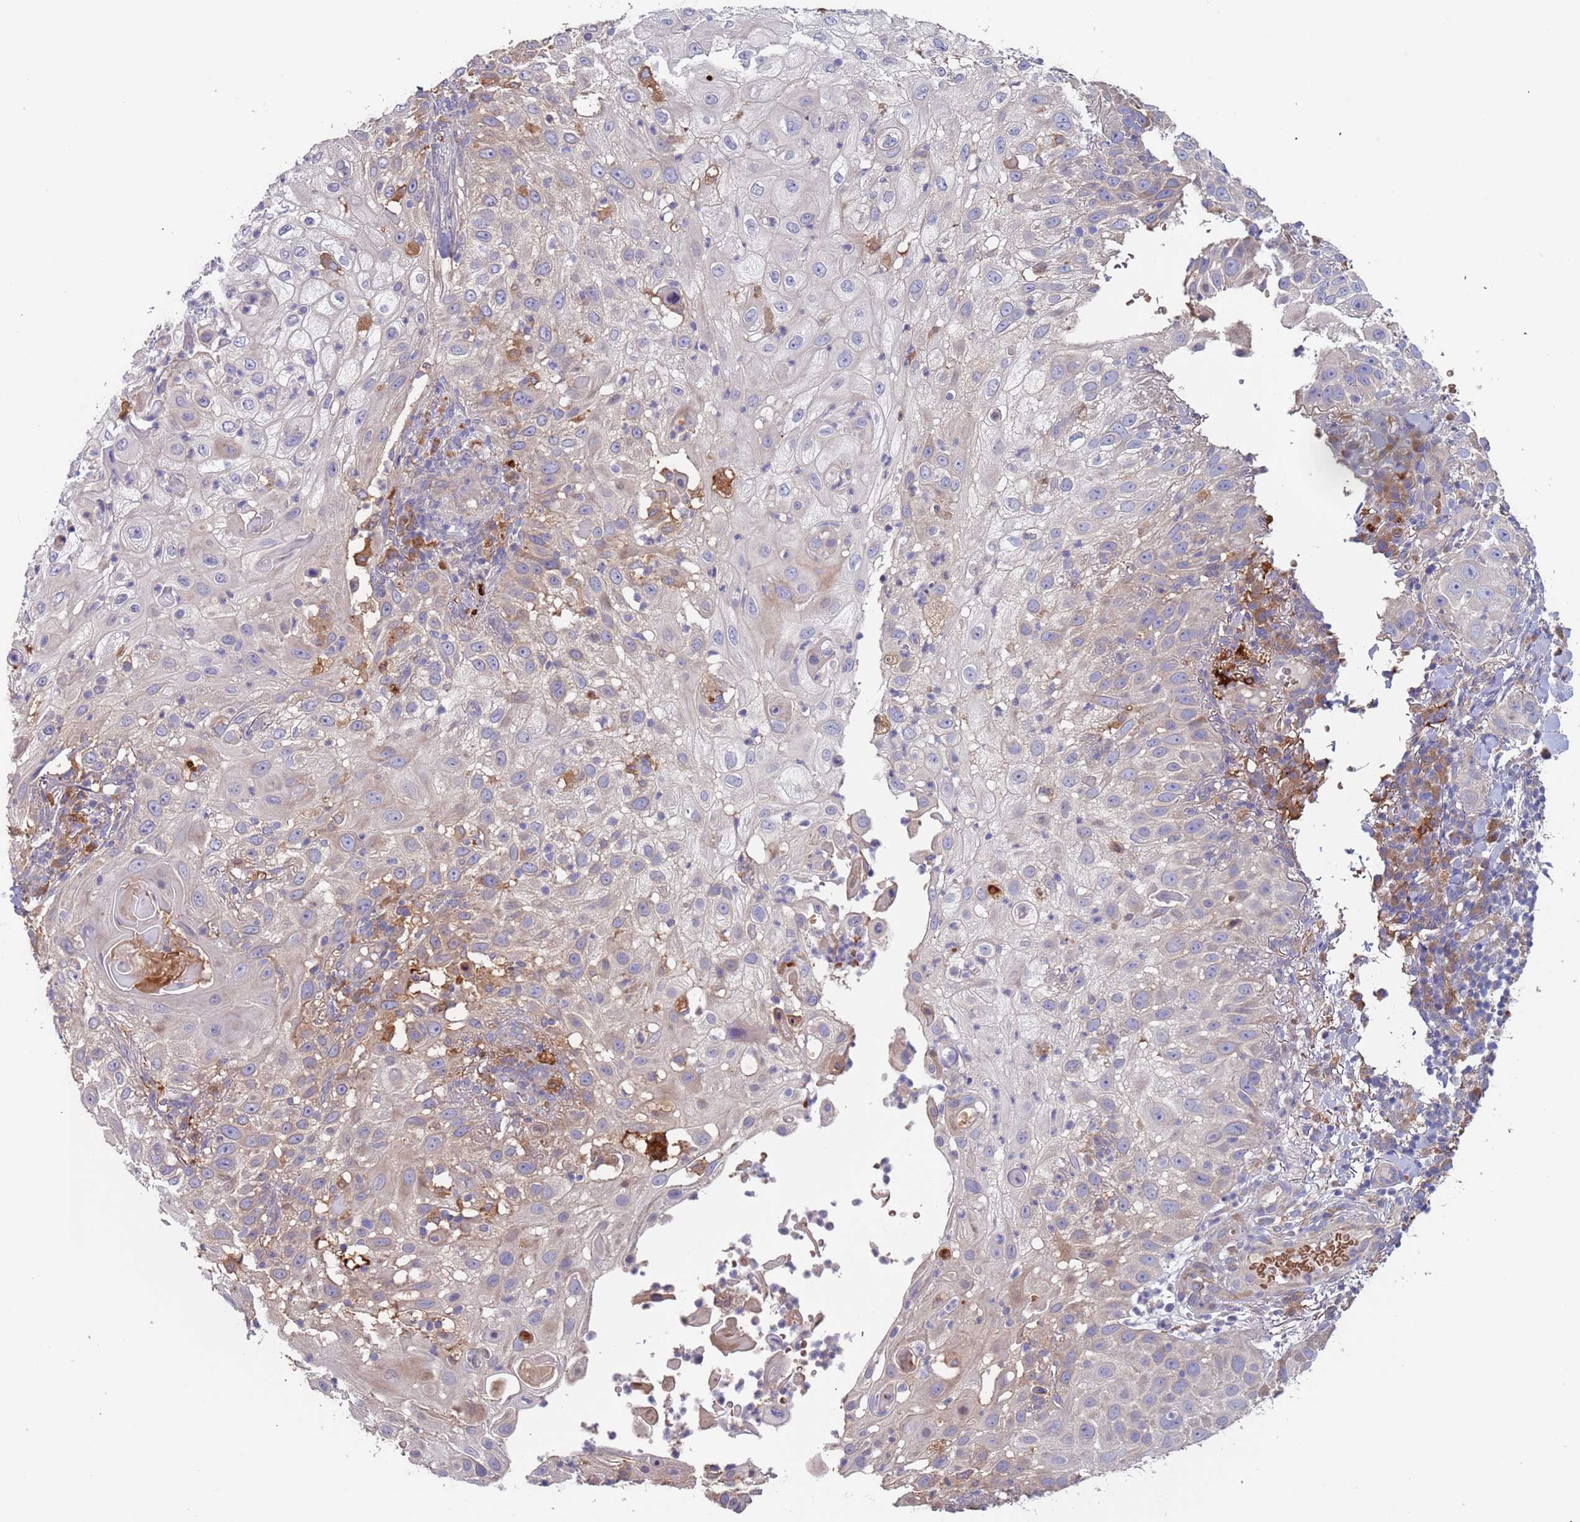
{"staining": {"intensity": "negative", "quantity": "none", "location": "none"}, "tissue": "skin cancer", "cell_type": "Tumor cells", "image_type": "cancer", "snomed": [{"axis": "morphology", "description": "Squamous cell carcinoma, NOS"}, {"axis": "topography", "description": "Skin"}], "caption": "Immunohistochemistry (IHC) of human squamous cell carcinoma (skin) exhibits no positivity in tumor cells.", "gene": "MALRD1", "patient": {"sex": "female", "age": 44}}